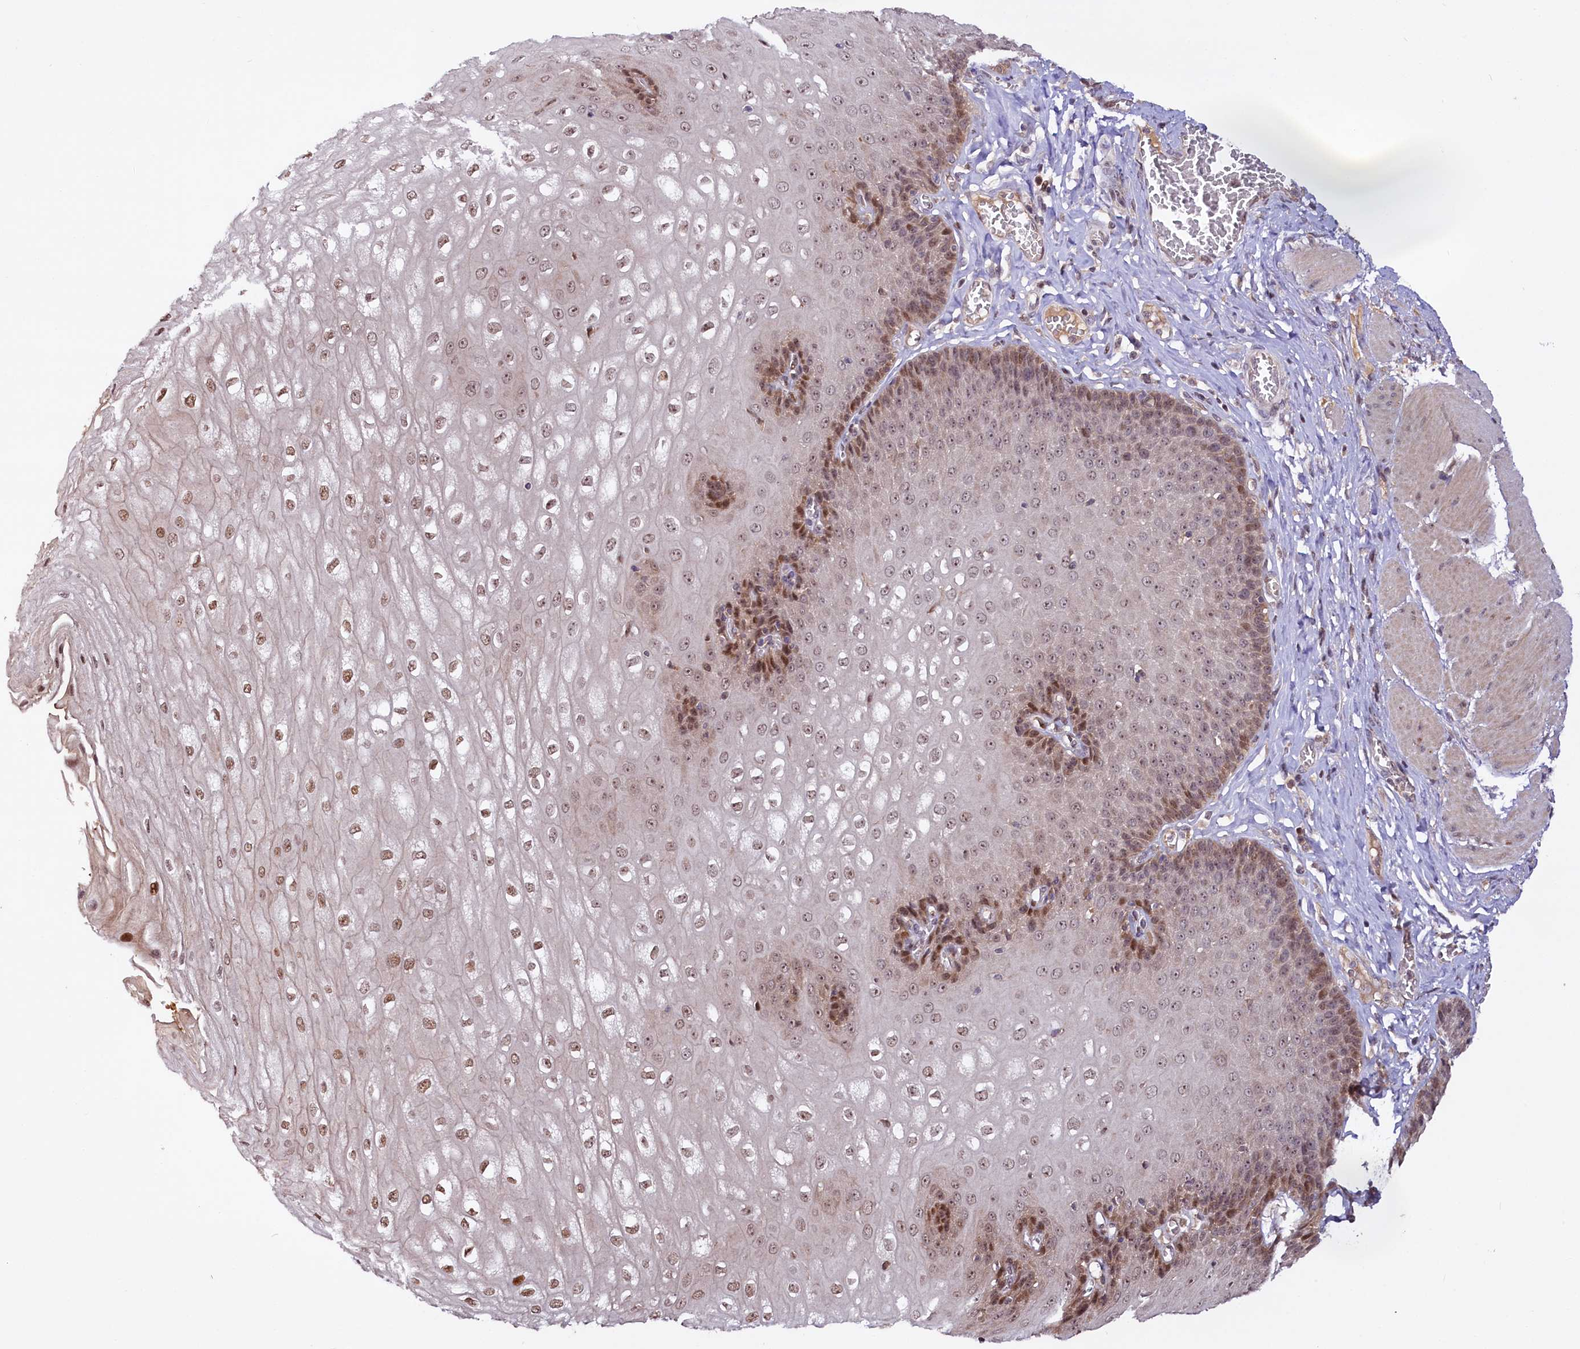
{"staining": {"intensity": "moderate", "quantity": "25%-75%", "location": "nuclear"}, "tissue": "esophagus", "cell_type": "Squamous epithelial cells", "image_type": "normal", "snomed": [{"axis": "morphology", "description": "Normal tissue, NOS"}, {"axis": "topography", "description": "Esophagus"}], "caption": "Immunohistochemistry (DAB) staining of normal esophagus exhibits moderate nuclear protein staining in approximately 25%-75% of squamous epithelial cells.", "gene": "N4BP2L1", "patient": {"sex": "male", "age": 60}}